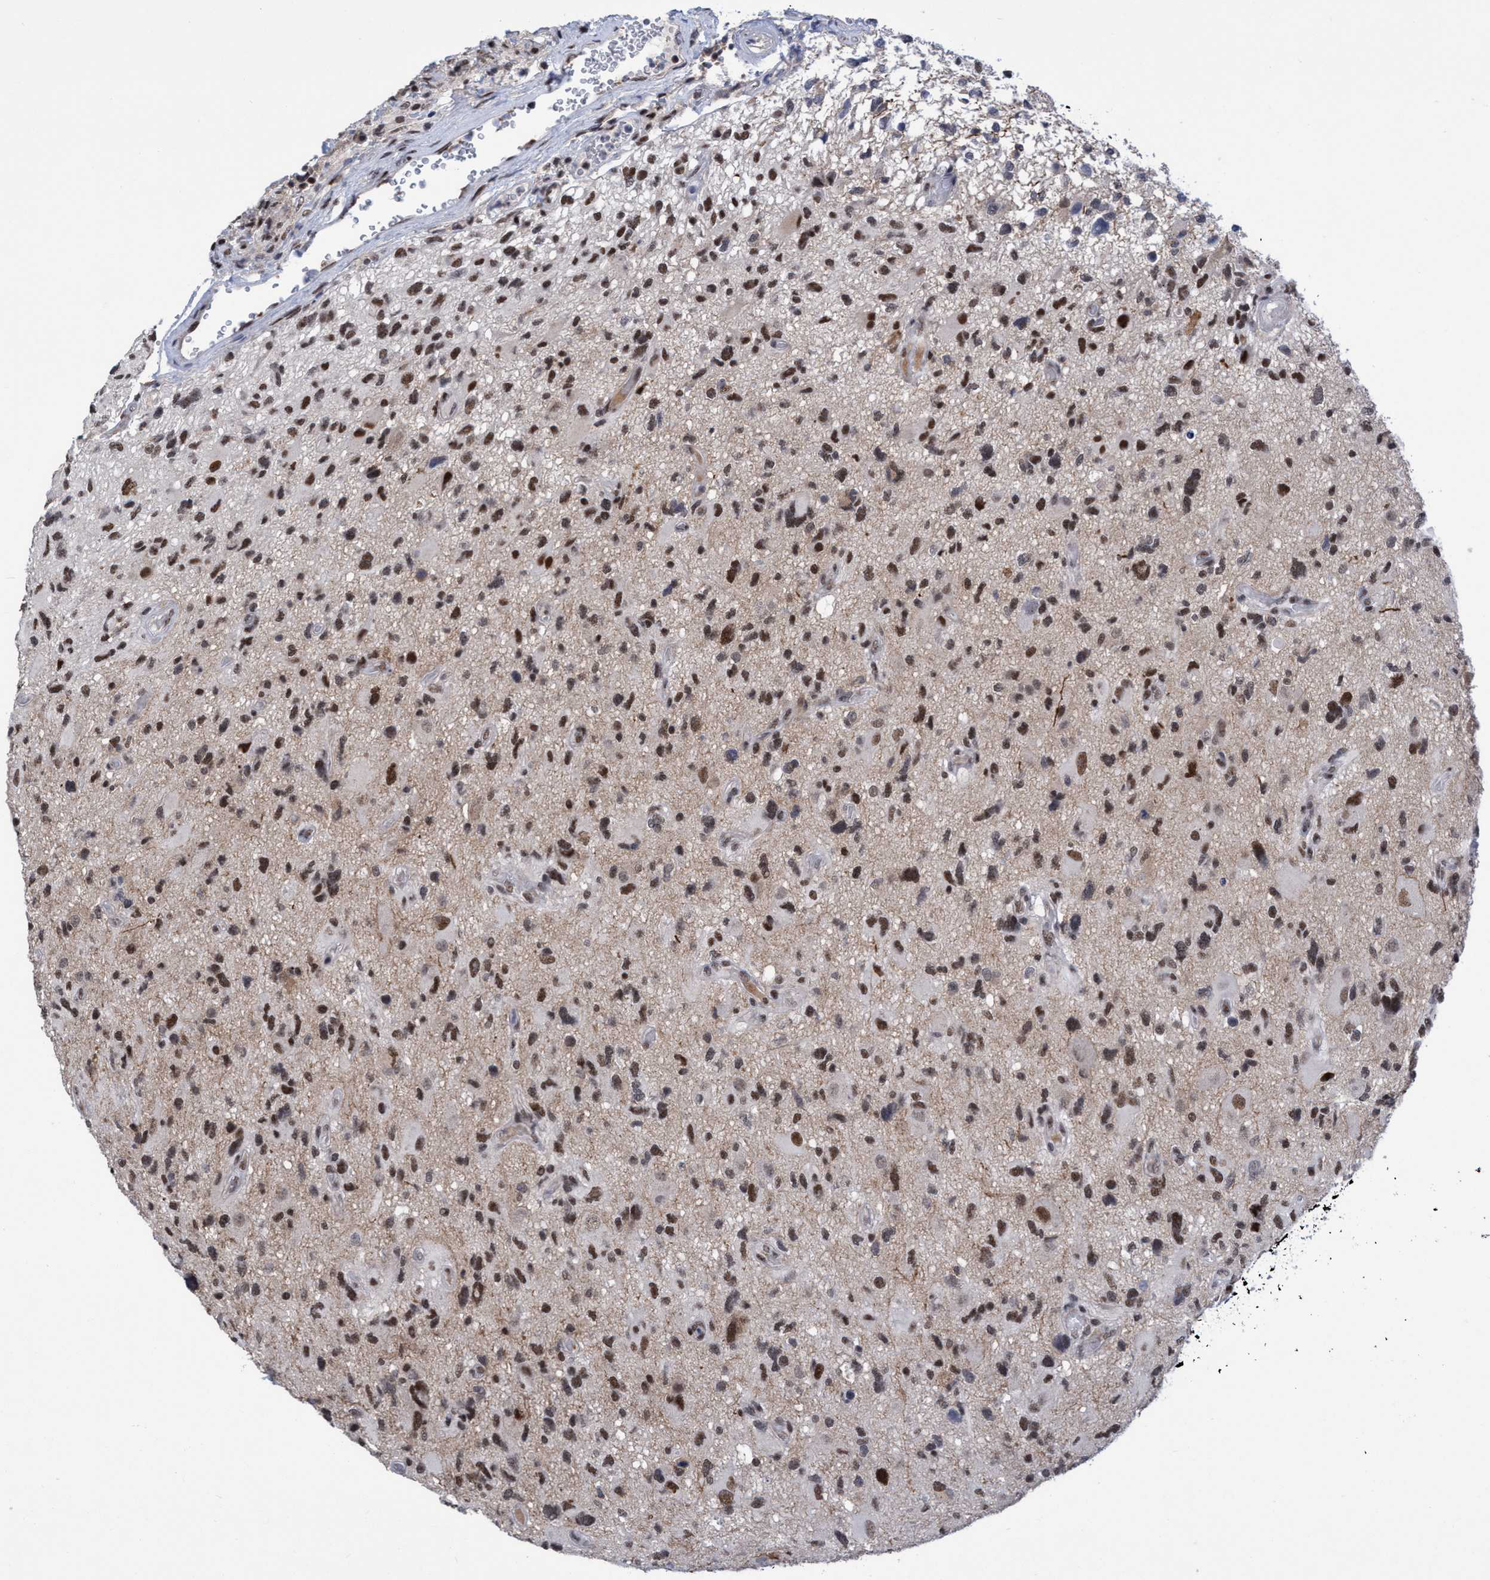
{"staining": {"intensity": "moderate", "quantity": ">75%", "location": "nuclear"}, "tissue": "glioma", "cell_type": "Tumor cells", "image_type": "cancer", "snomed": [{"axis": "morphology", "description": "Glioma, malignant, High grade"}, {"axis": "topography", "description": "Brain"}], "caption": "High-magnification brightfield microscopy of malignant high-grade glioma stained with DAB (brown) and counterstained with hematoxylin (blue). tumor cells exhibit moderate nuclear positivity is seen in about>75% of cells.", "gene": "C9orf78", "patient": {"sex": "male", "age": 33}}